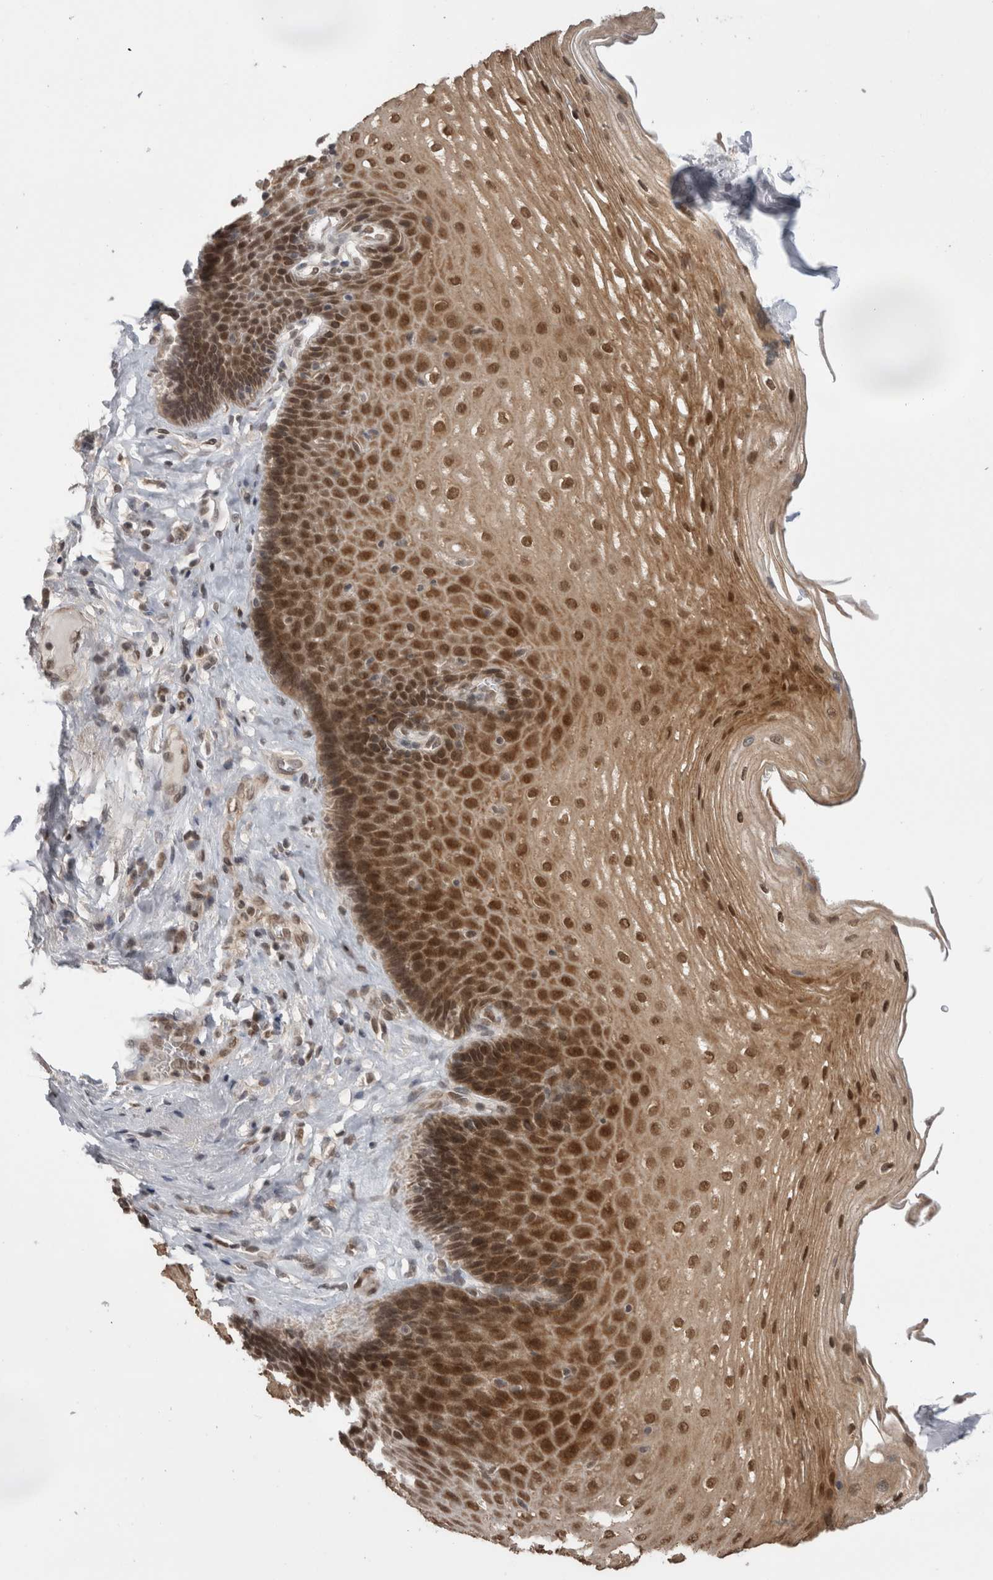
{"staining": {"intensity": "strong", "quantity": ">75%", "location": "cytoplasmic/membranous,nuclear"}, "tissue": "esophagus", "cell_type": "Squamous epithelial cells", "image_type": "normal", "snomed": [{"axis": "morphology", "description": "Normal tissue, NOS"}, {"axis": "topography", "description": "Esophagus"}], "caption": "Protein expression analysis of unremarkable human esophagus reveals strong cytoplasmic/membranous,nuclear positivity in approximately >75% of squamous epithelial cells. The staining is performed using DAB (3,3'-diaminobenzidine) brown chromogen to label protein expression. The nuclei are counter-stained blue using hematoxylin.", "gene": "ZNF341", "patient": {"sex": "female", "age": 66}}